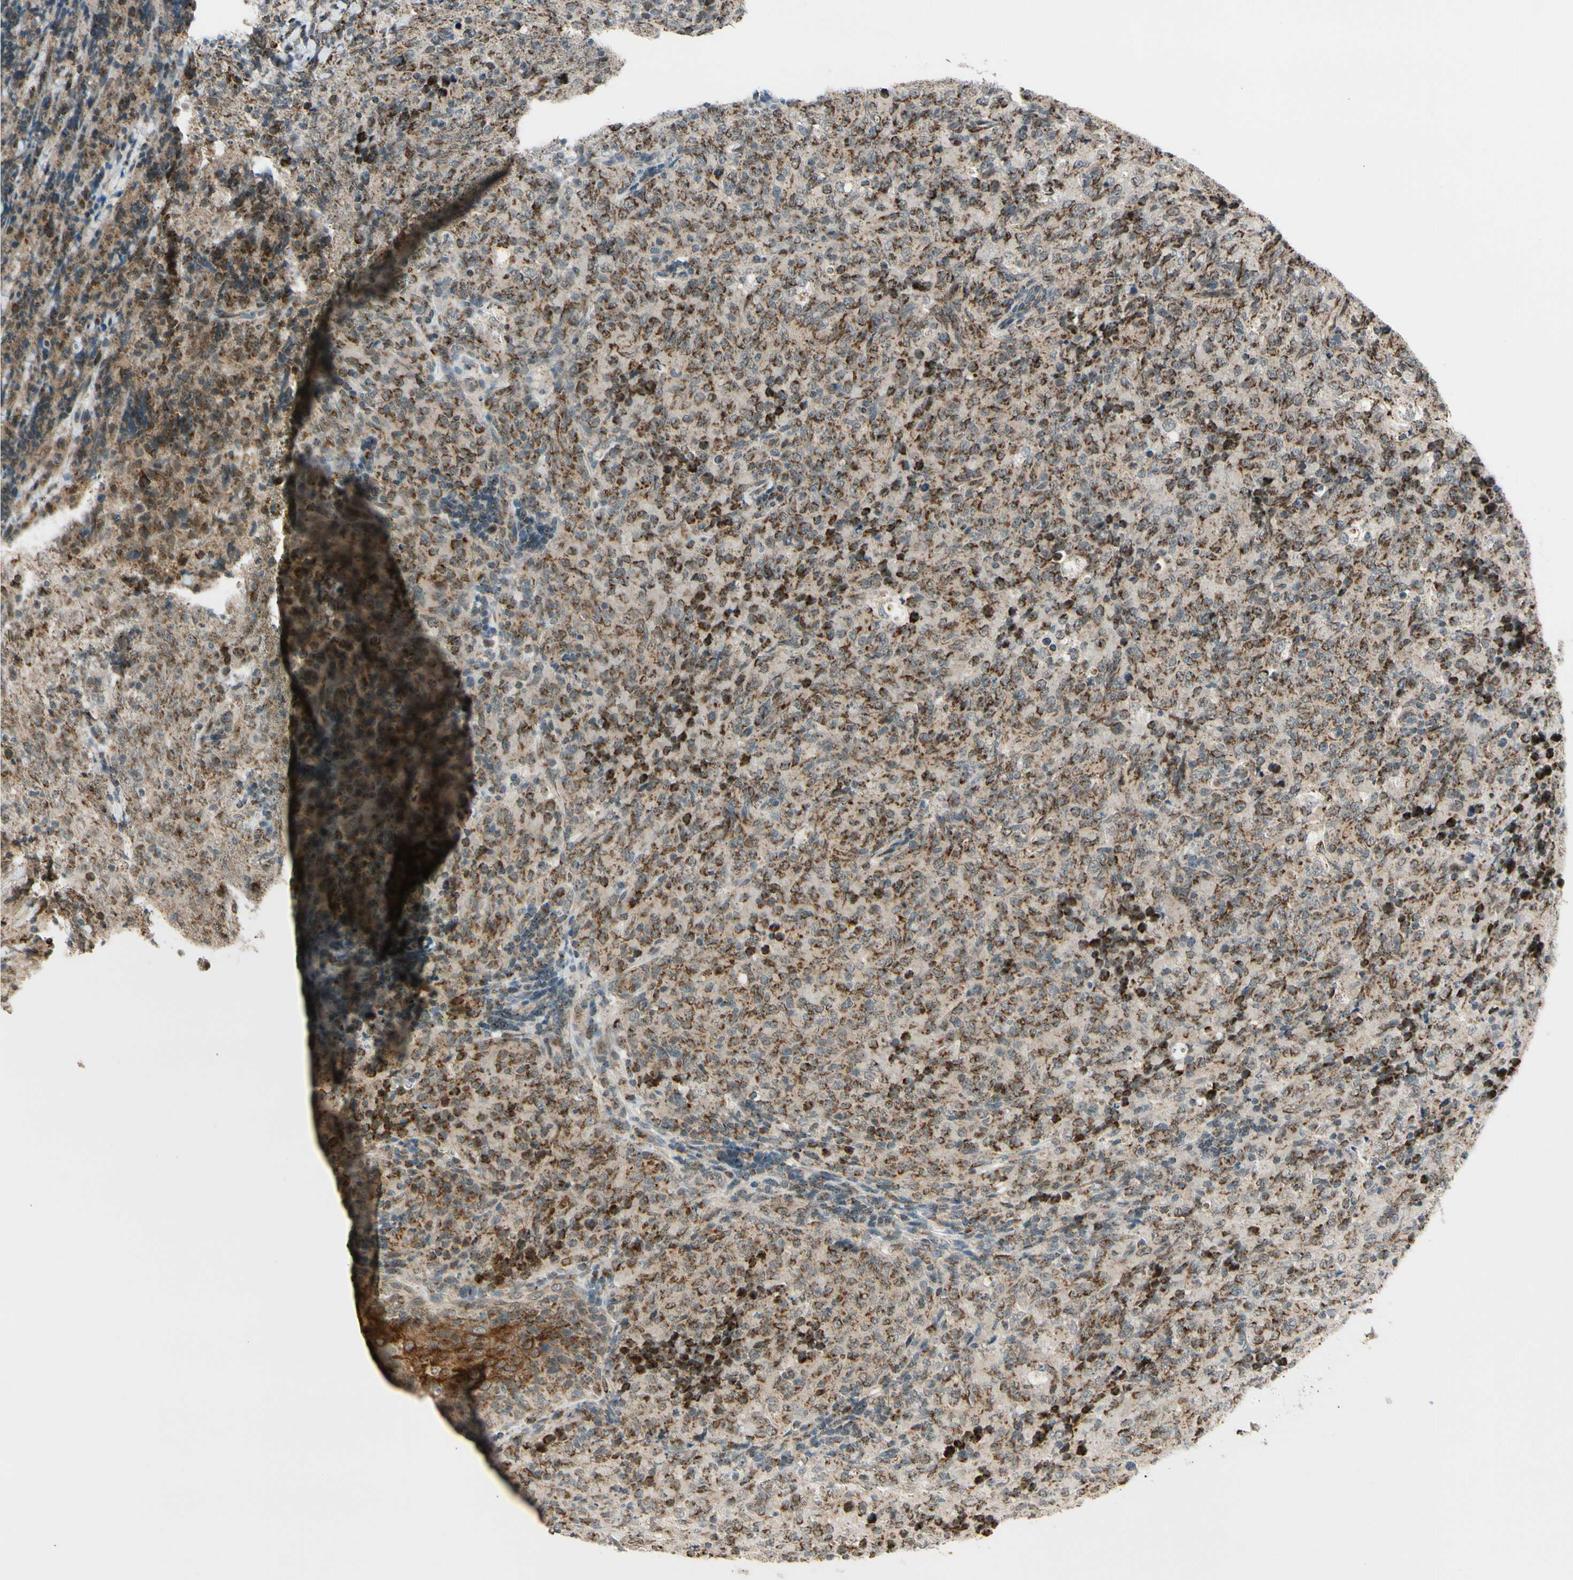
{"staining": {"intensity": "moderate", "quantity": ">75%", "location": "cytoplasmic/membranous"}, "tissue": "lymphoma", "cell_type": "Tumor cells", "image_type": "cancer", "snomed": [{"axis": "morphology", "description": "Malignant lymphoma, non-Hodgkin's type, High grade"}, {"axis": "topography", "description": "Tonsil"}], "caption": "Tumor cells show moderate cytoplasmic/membranous positivity in approximately >75% of cells in high-grade malignant lymphoma, non-Hodgkin's type. The protein is stained brown, and the nuclei are stained in blue (DAB (3,3'-diaminobenzidine) IHC with brightfield microscopy, high magnification).", "gene": "KHDC4", "patient": {"sex": "female", "age": 36}}